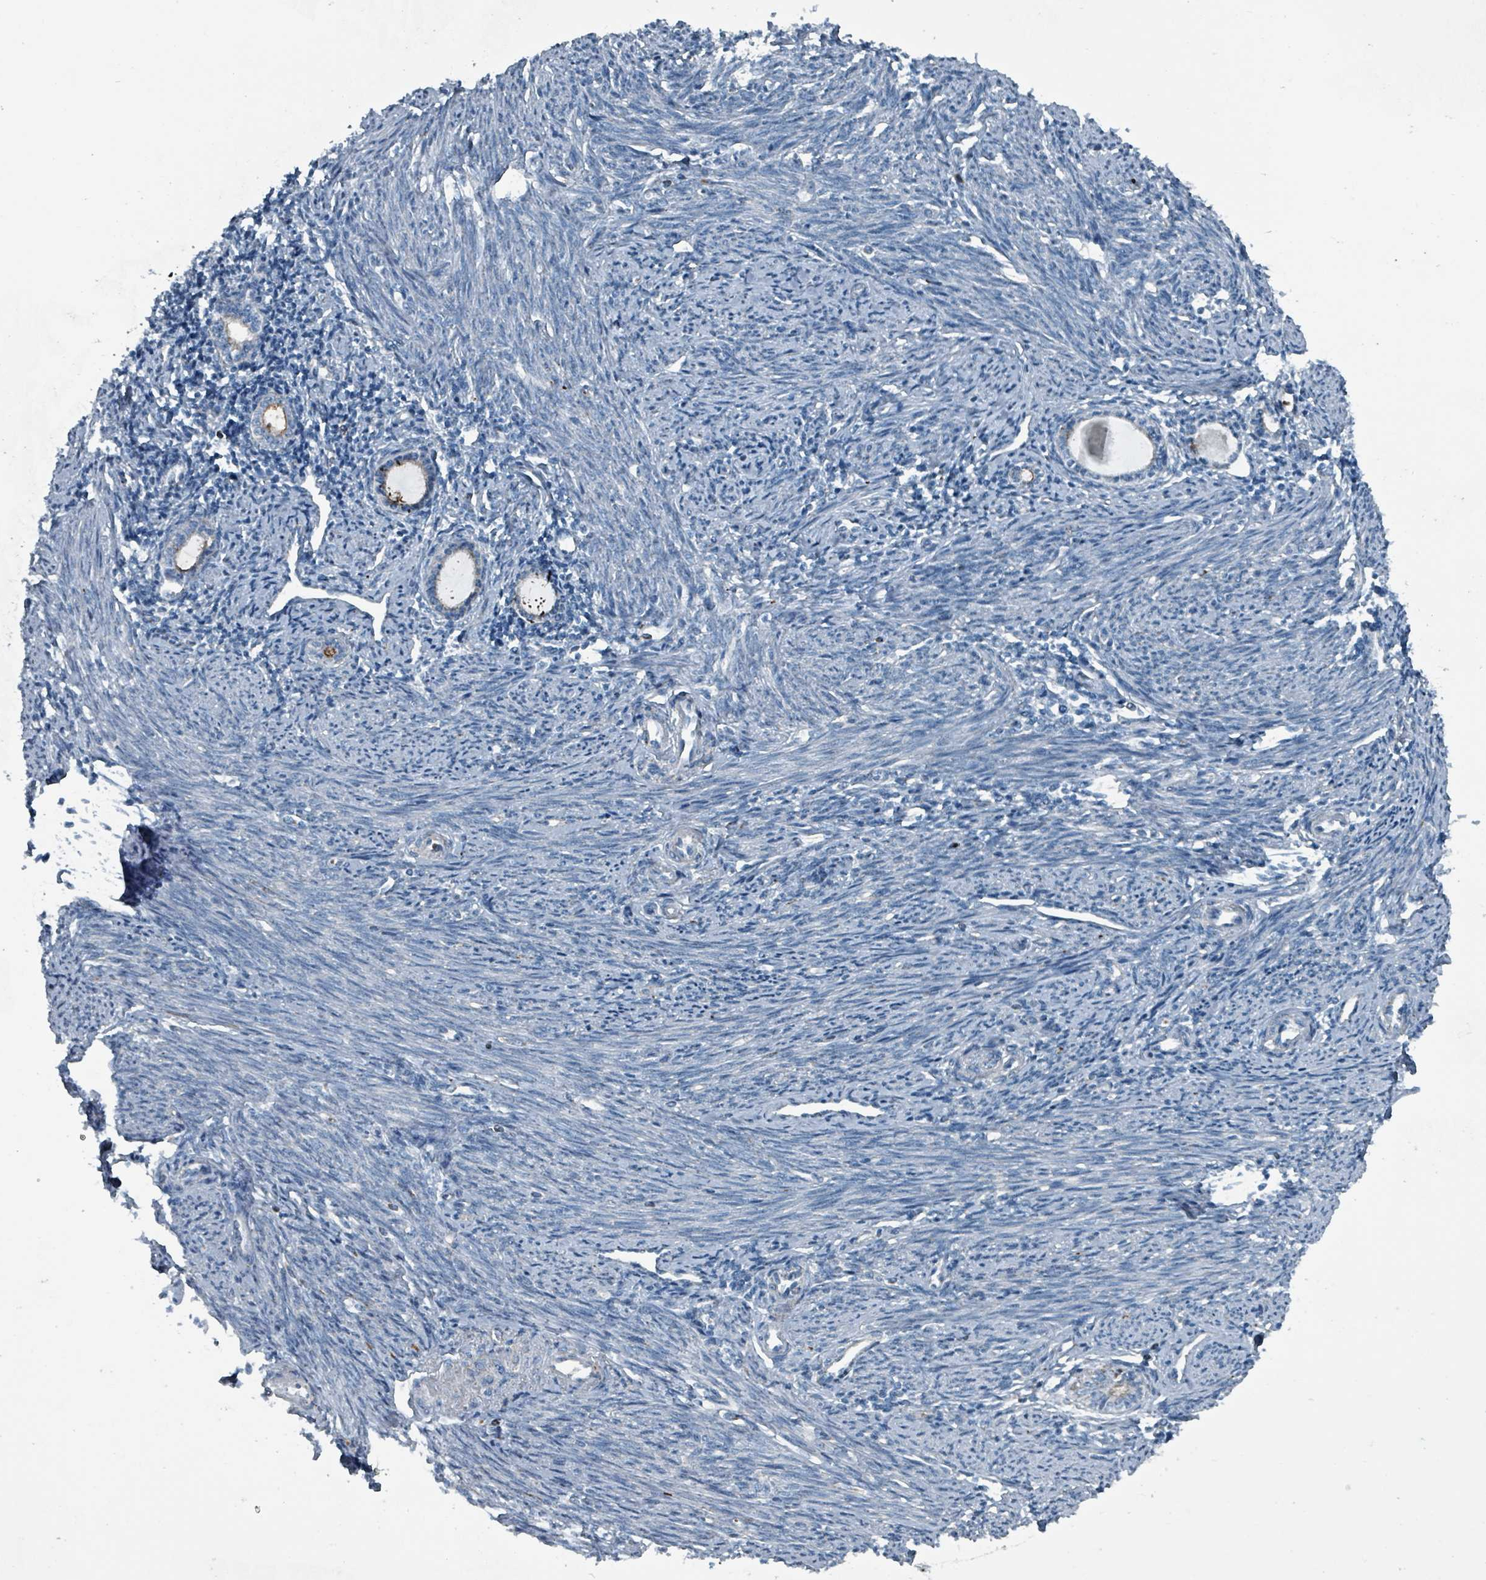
{"staining": {"intensity": "negative", "quantity": "none", "location": "none"}, "tissue": "endometrium", "cell_type": "Cells in endometrial stroma", "image_type": "normal", "snomed": [{"axis": "morphology", "description": "Normal tissue, NOS"}, {"axis": "topography", "description": "Endometrium"}], "caption": "This is an immunohistochemistry (IHC) photomicrograph of unremarkable endometrium. There is no positivity in cells in endometrial stroma.", "gene": "ABHD18", "patient": {"sex": "female", "age": 63}}